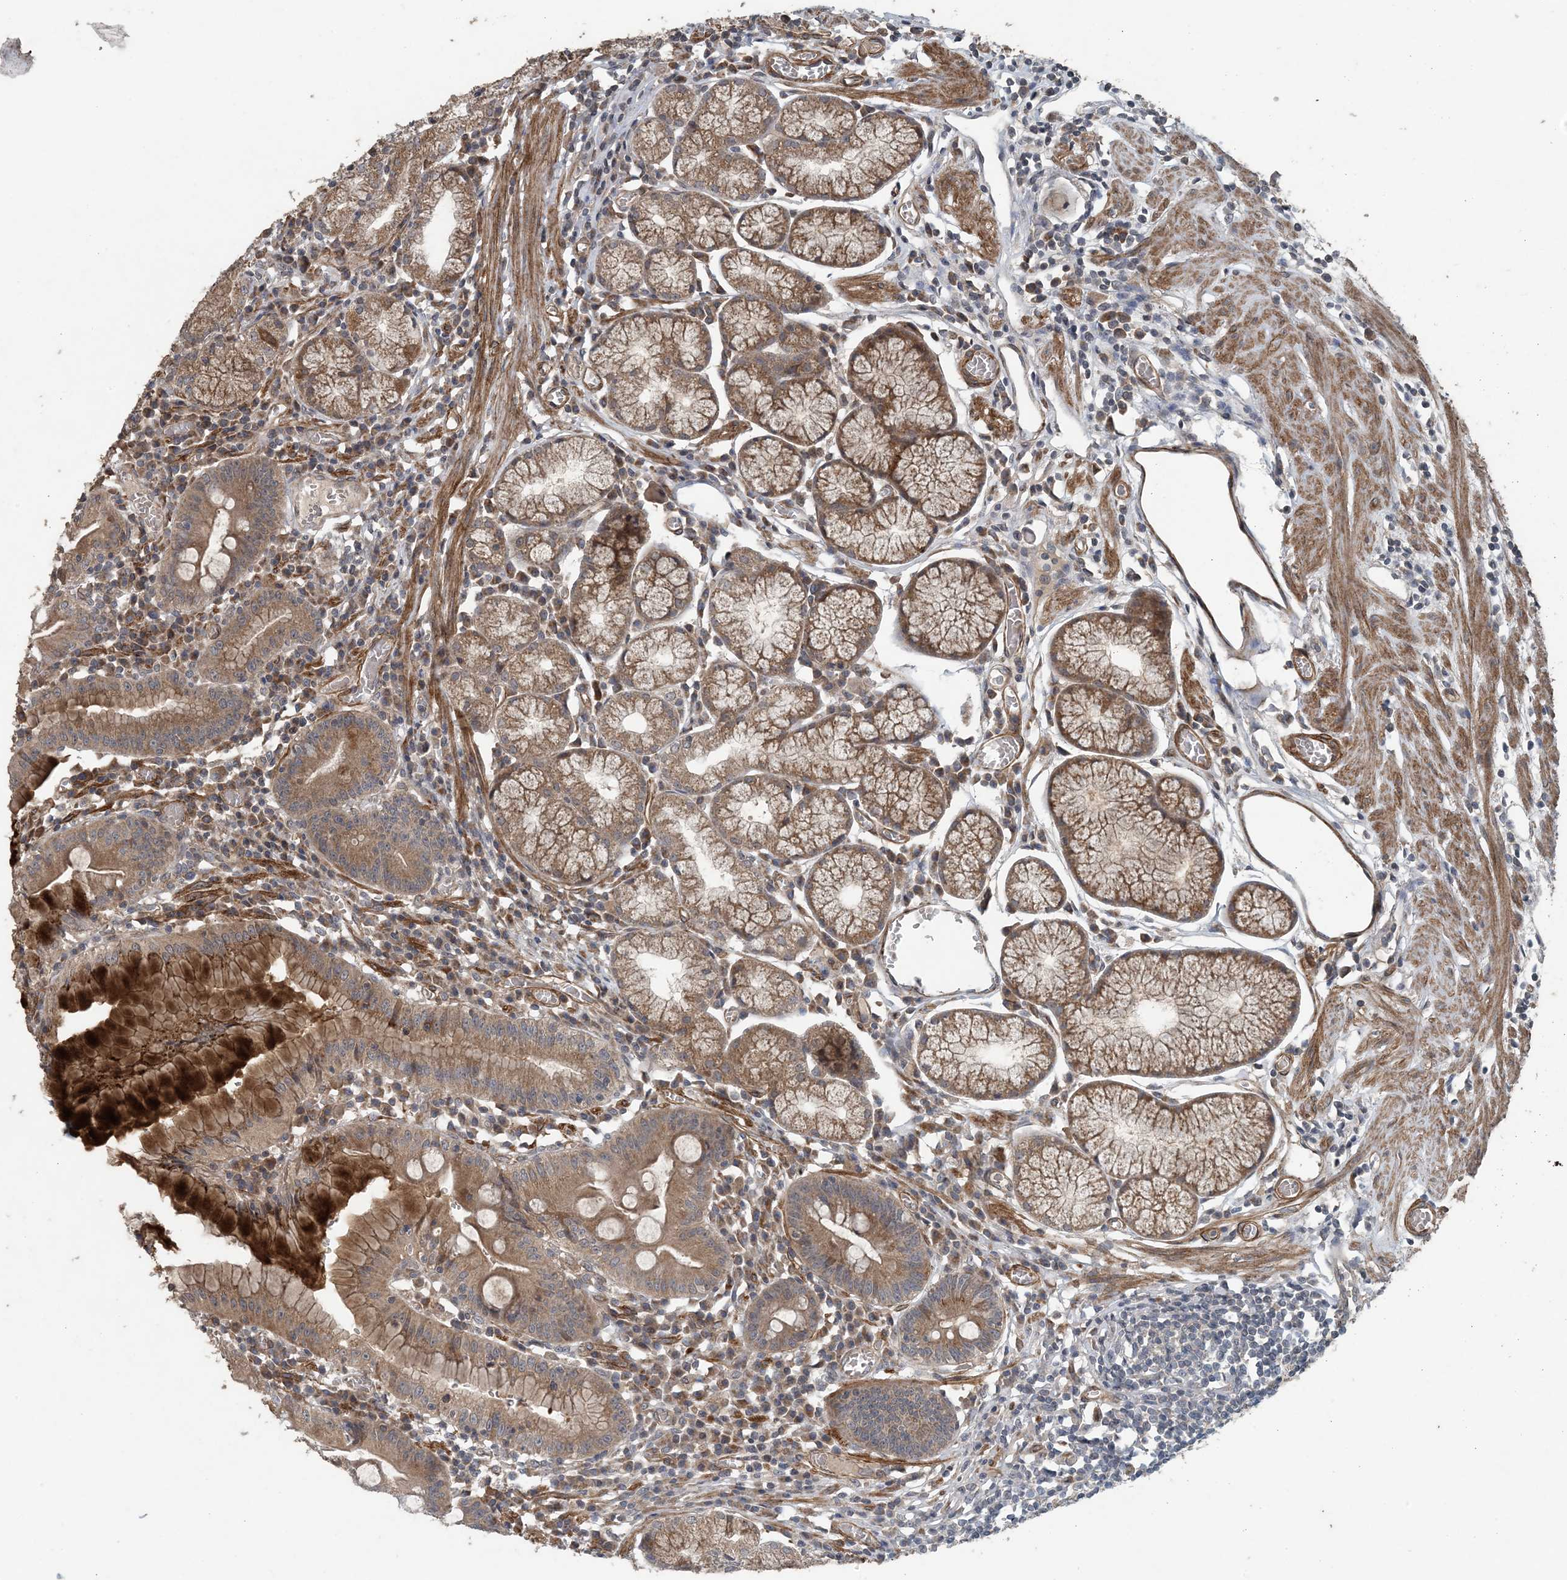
{"staining": {"intensity": "strong", "quantity": ">75%", "location": "cytoplasmic/membranous"}, "tissue": "stomach", "cell_type": "Glandular cells", "image_type": "normal", "snomed": [{"axis": "morphology", "description": "Normal tissue, NOS"}, {"axis": "topography", "description": "Stomach"}], "caption": "A photomicrograph showing strong cytoplasmic/membranous positivity in approximately >75% of glandular cells in normal stomach, as visualized by brown immunohistochemical staining.", "gene": "MYO9B", "patient": {"sex": "male", "age": 55}}